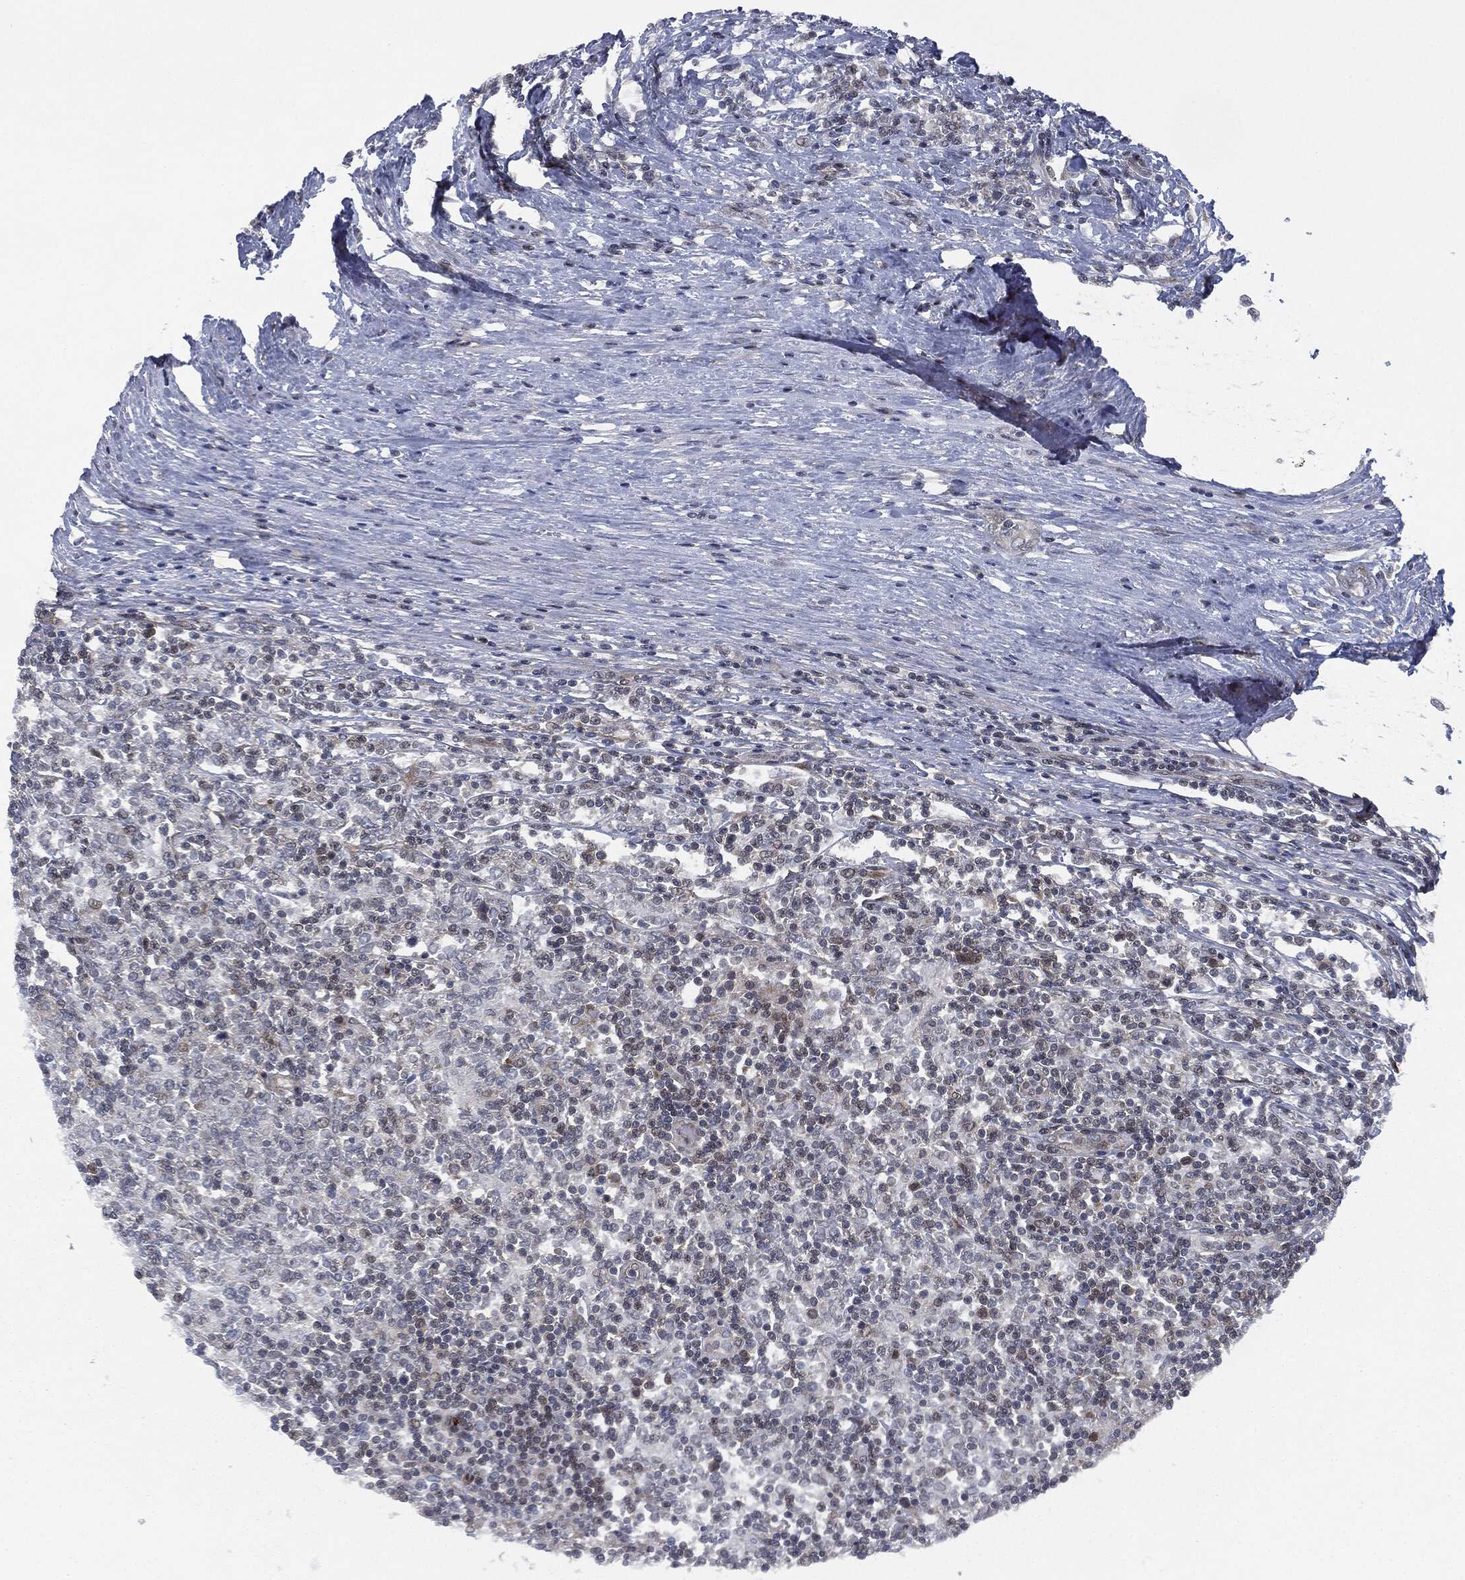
{"staining": {"intensity": "negative", "quantity": "none", "location": "none"}, "tissue": "lymphoma", "cell_type": "Tumor cells", "image_type": "cancer", "snomed": [{"axis": "morphology", "description": "Malignant lymphoma, non-Hodgkin's type, High grade"}, {"axis": "topography", "description": "Lymph node"}], "caption": "This is an immunohistochemistry image of human high-grade malignant lymphoma, non-Hodgkin's type. There is no positivity in tumor cells.", "gene": "HRAS", "patient": {"sex": "female", "age": 84}}